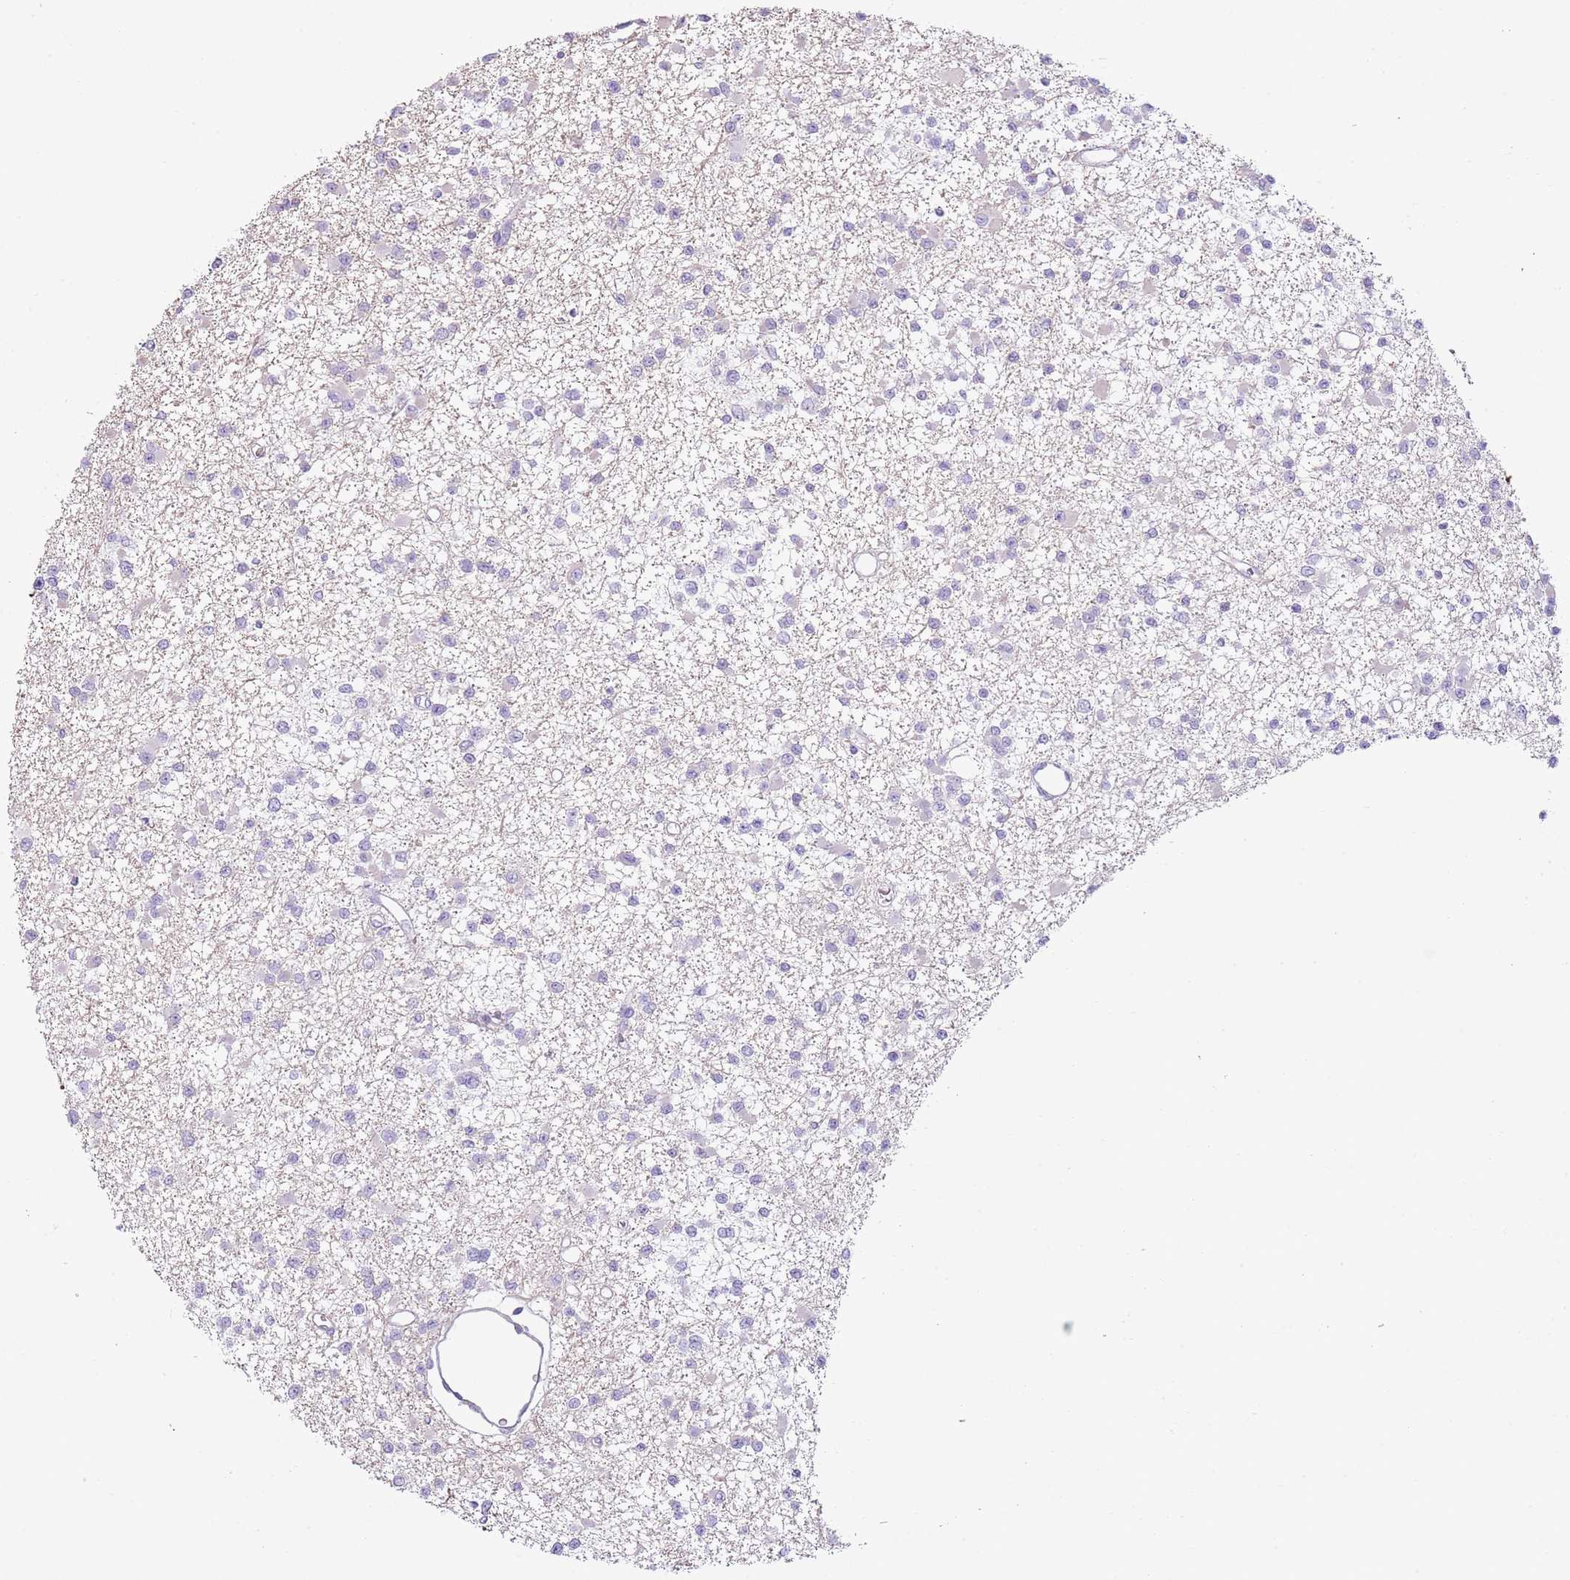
{"staining": {"intensity": "negative", "quantity": "none", "location": "none"}, "tissue": "glioma", "cell_type": "Tumor cells", "image_type": "cancer", "snomed": [{"axis": "morphology", "description": "Glioma, malignant, Low grade"}, {"axis": "topography", "description": "Brain"}], "caption": "Tumor cells are negative for protein expression in human glioma.", "gene": "CD177", "patient": {"sex": "female", "age": 22}}